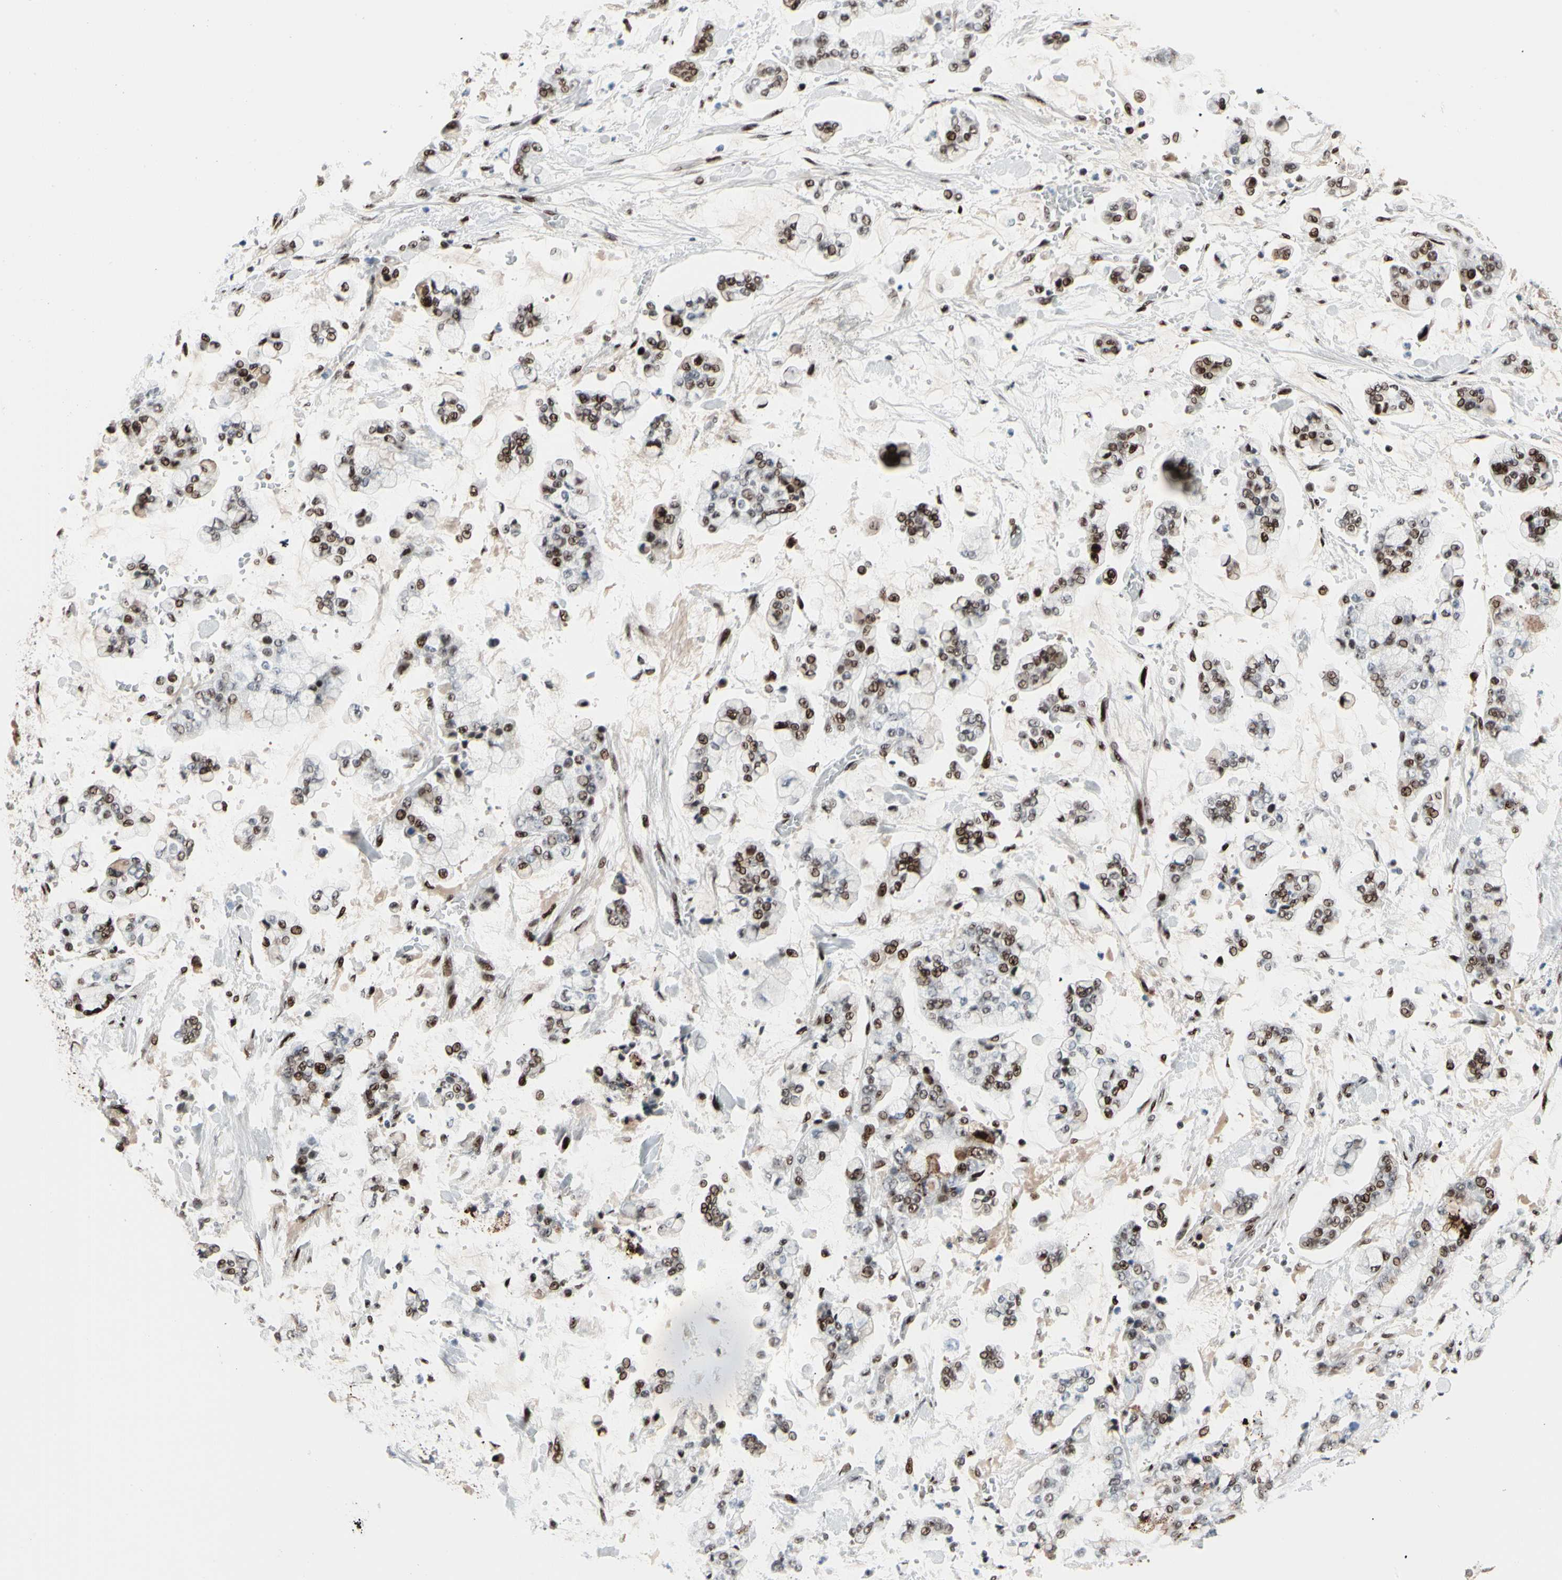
{"staining": {"intensity": "moderate", "quantity": "25%-75%", "location": "cytoplasmic/membranous,nuclear"}, "tissue": "stomach cancer", "cell_type": "Tumor cells", "image_type": "cancer", "snomed": [{"axis": "morphology", "description": "Normal tissue, NOS"}, {"axis": "morphology", "description": "Adenocarcinoma, NOS"}, {"axis": "topography", "description": "Stomach, upper"}, {"axis": "topography", "description": "Stomach"}], "caption": "About 25%-75% of tumor cells in stomach cancer (adenocarcinoma) reveal moderate cytoplasmic/membranous and nuclear protein positivity as visualized by brown immunohistochemical staining.", "gene": "FOXO3", "patient": {"sex": "male", "age": 76}}